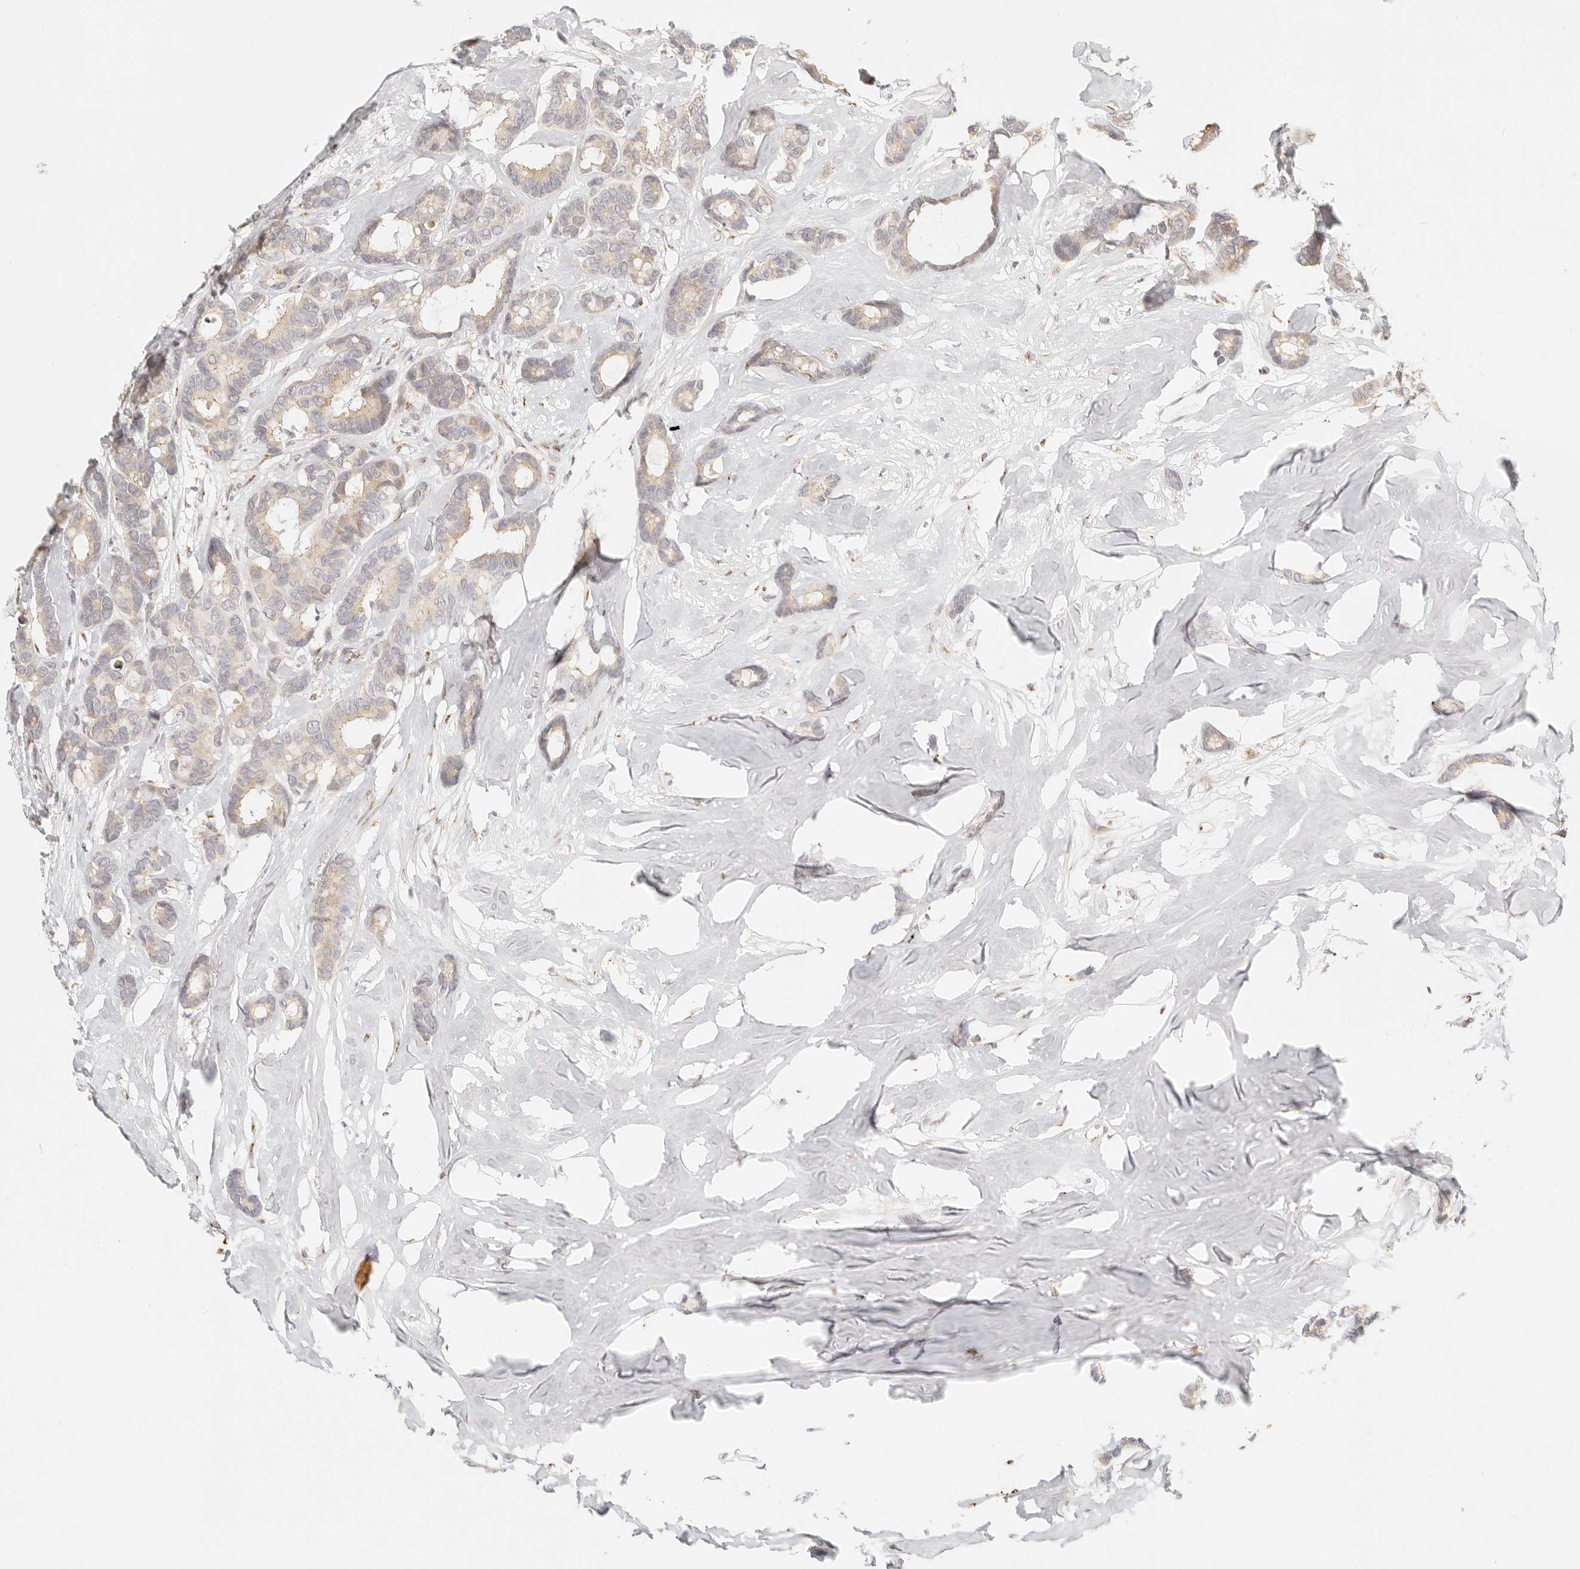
{"staining": {"intensity": "weak", "quantity": "25%-75%", "location": "cytoplasmic/membranous"}, "tissue": "breast cancer", "cell_type": "Tumor cells", "image_type": "cancer", "snomed": [{"axis": "morphology", "description": "Duct carcinoma"}, {"axis": "topography", "description": "Breast"}], "caption": "A photomicrograph showing weak cytoplasmic/membranous staining in about 25%-75% of tumor cells in intraductal carcinoma (breast), as visualized by brown immunohistochemical staining.", "gene": "FAM20B", "patient": {"sex": "female", "age": 87}}